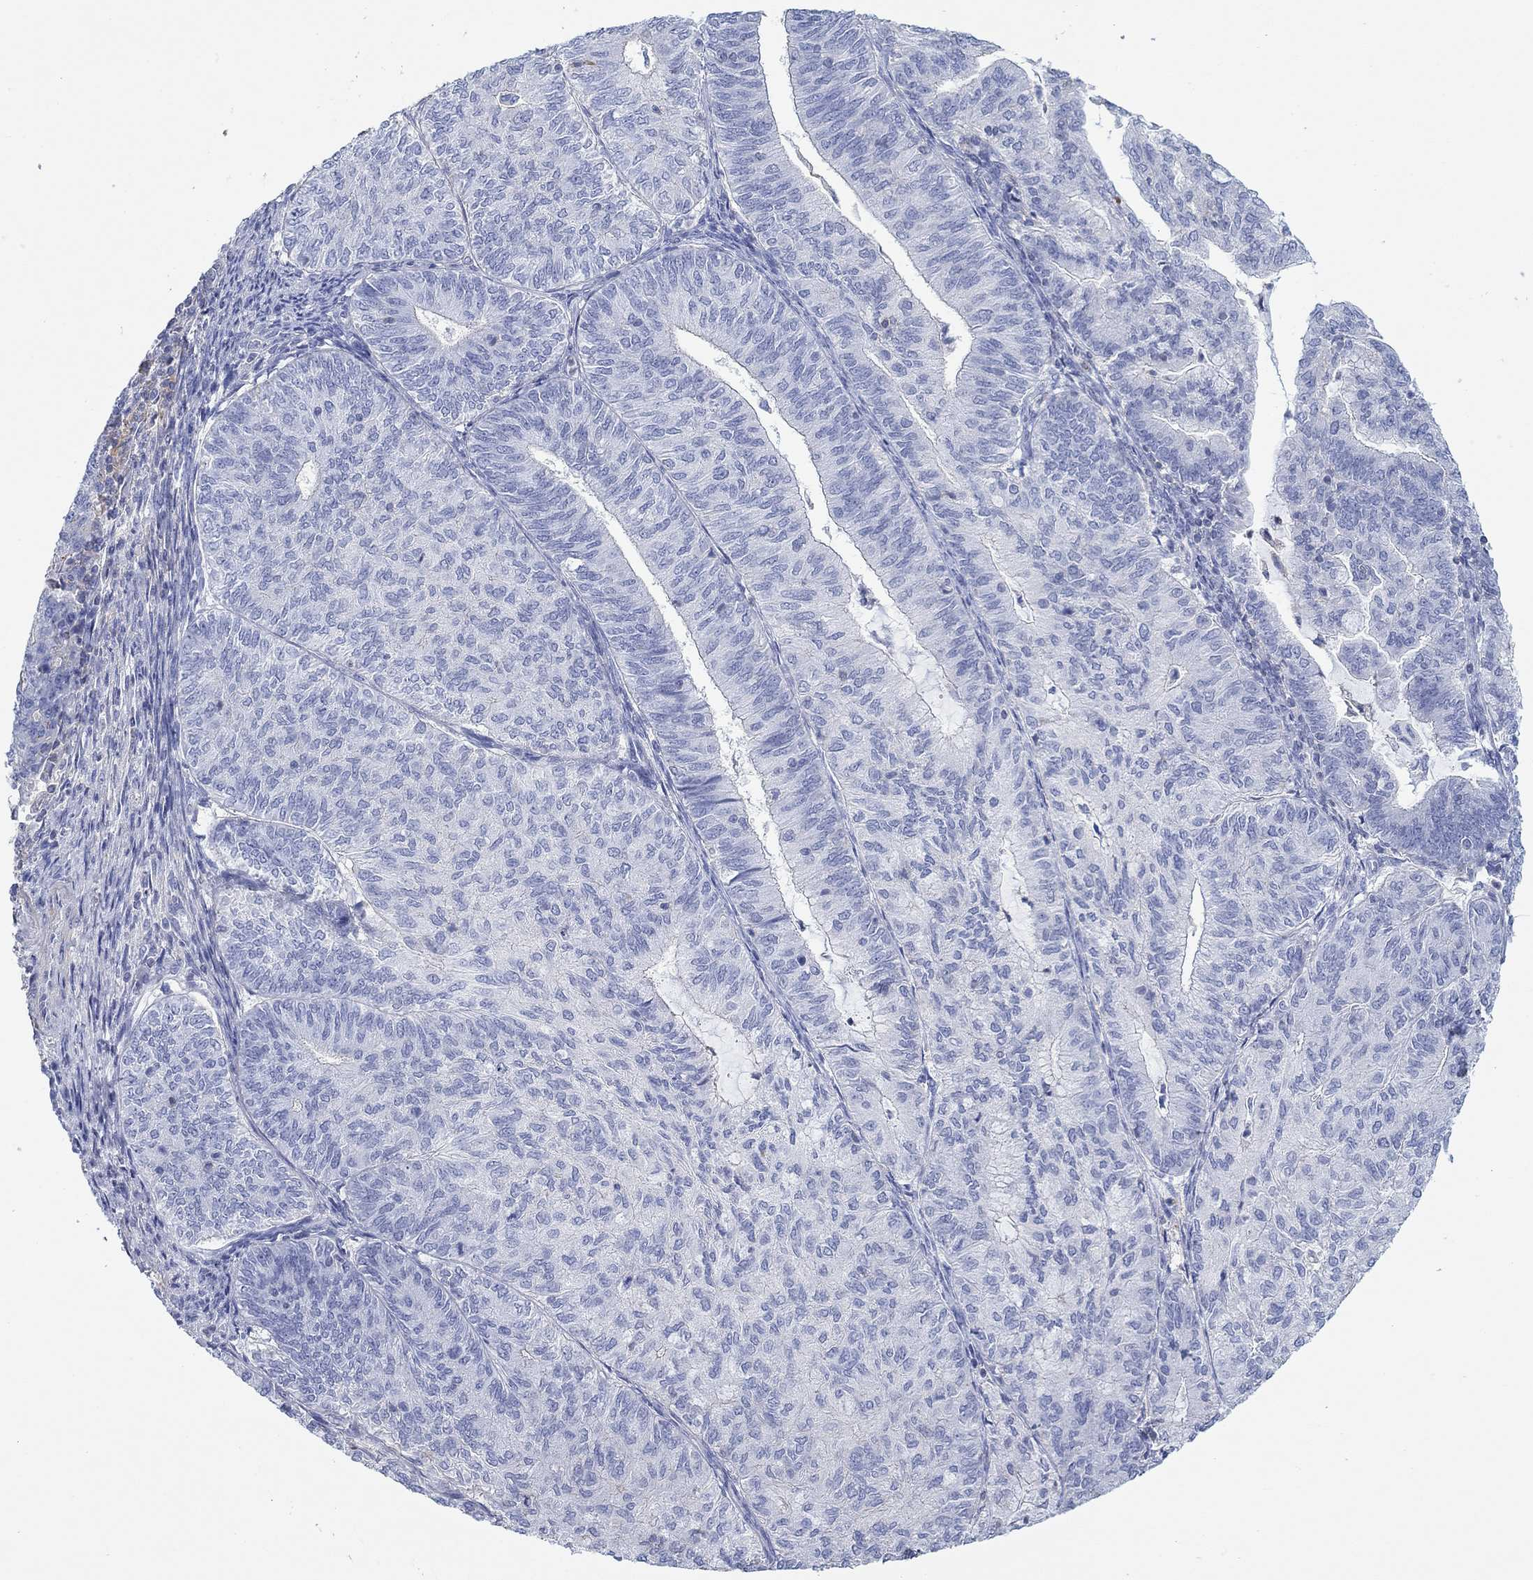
{"staining": {"intensity": "negative", "quantity": "none", "location": "none"}, "tissue": "endometrial cancer", "cell_type": "Tumor cells", "image_type": "cancer", "snomed": [{"axis": "morphology", "description": "Adenocarcinoma, NOS"}, {"axis": "topography", "description": "Endometrium"}], "caption": "Tumor cells are negative for brown protein staining in adenocarcinoma (endometrial).", "gene": "PPIL6", "patient": {"sex": "female", "age": 82}}